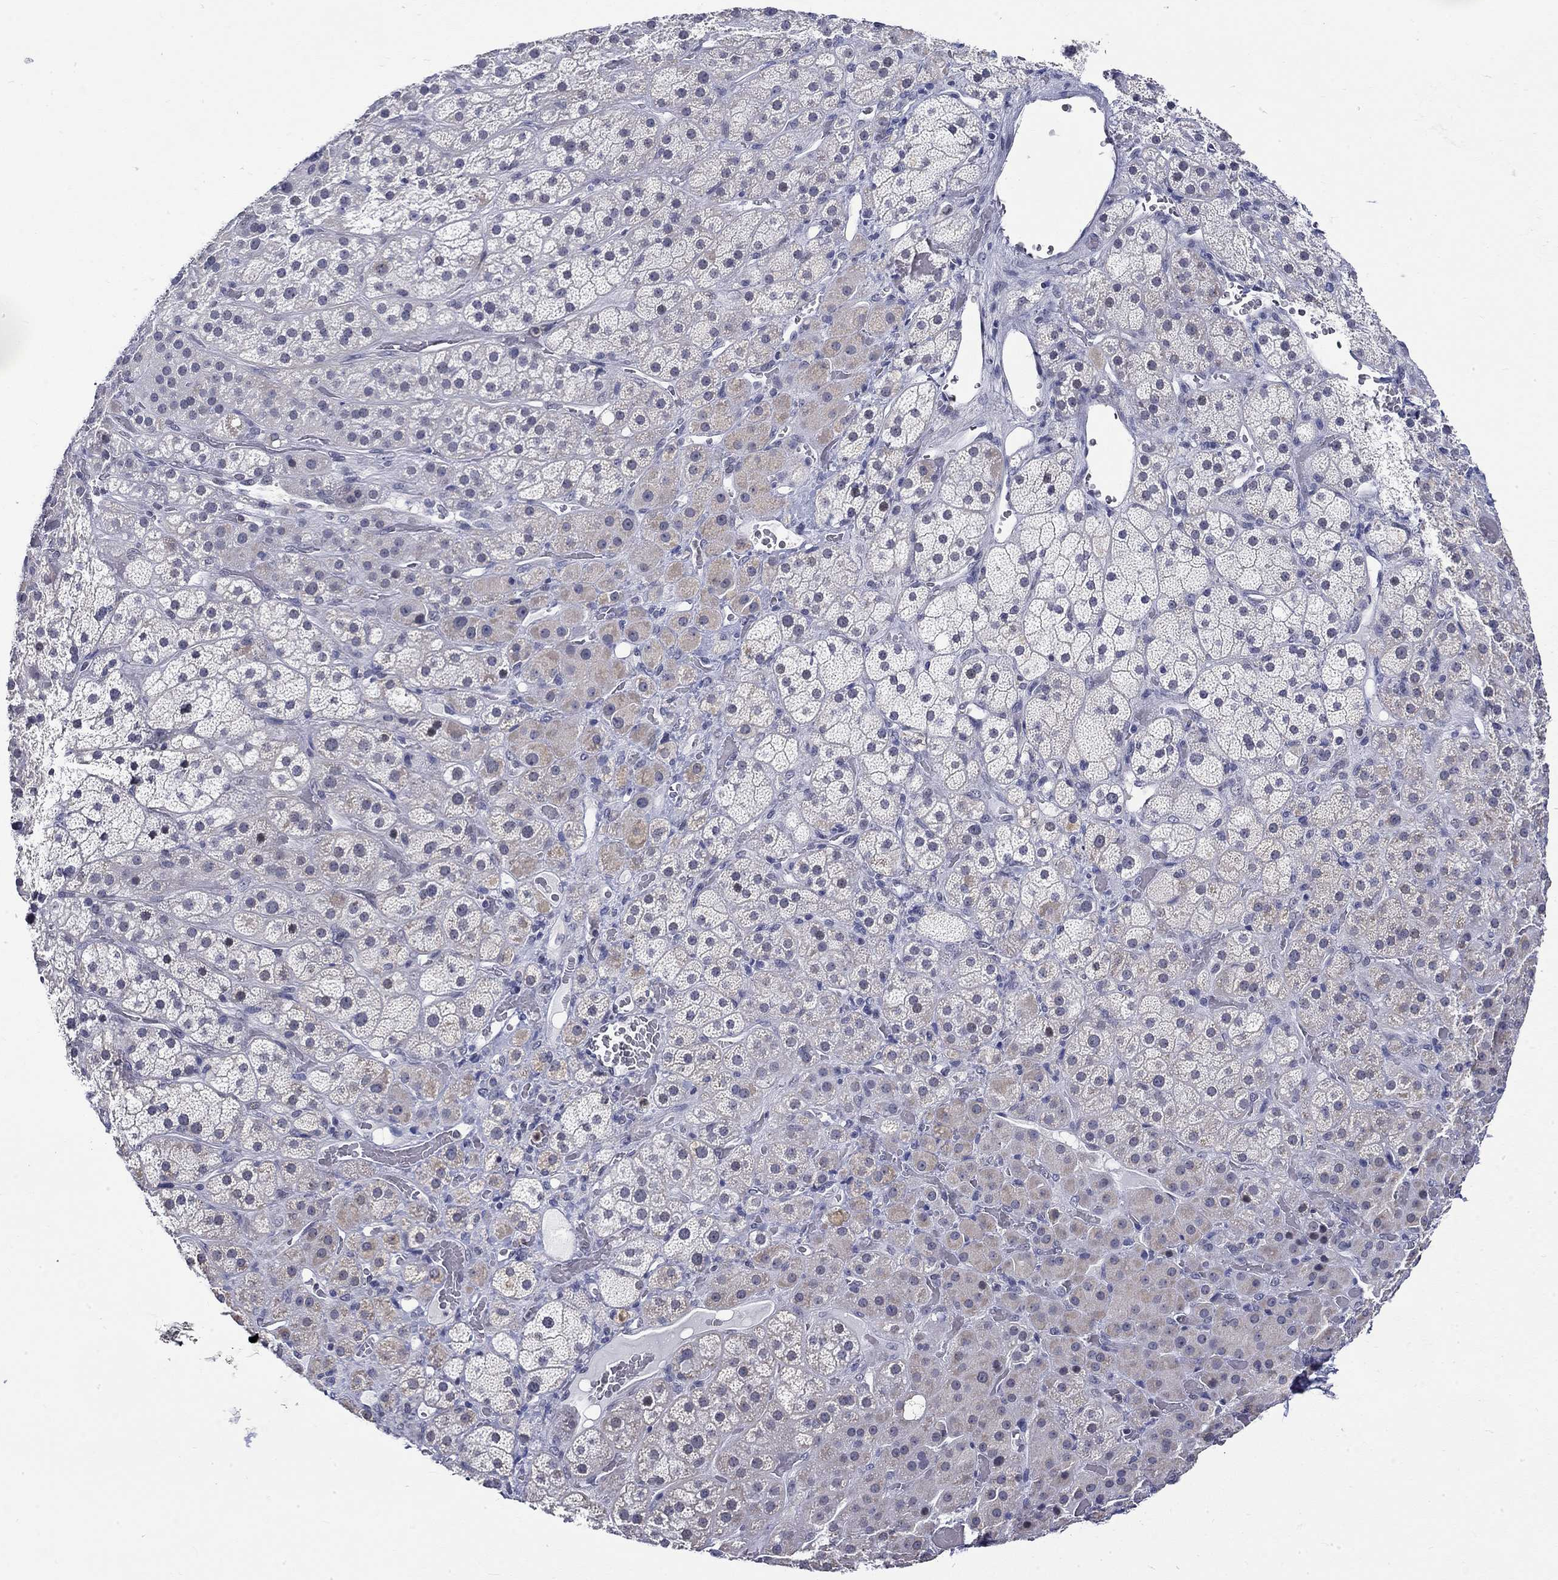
{"staining": {"intensity": "negative", "quantity": "none", "location": "none"}, "tissue": "adrenal gland", "cell_type": "Glandular cells", "image_type": "normal", "snomed": [{"axis": "morphology", "description": "Normal tissue, NOS"}, {"axis": "topography", "description": "Adrenal gland"}], "caption": "Photomicrograph shows no significant protein staining in glandular cells of unremarkable adrenal gland.", "gene": "ST6GALNAC1", "patient": {"sex": "male", "age": 57}}